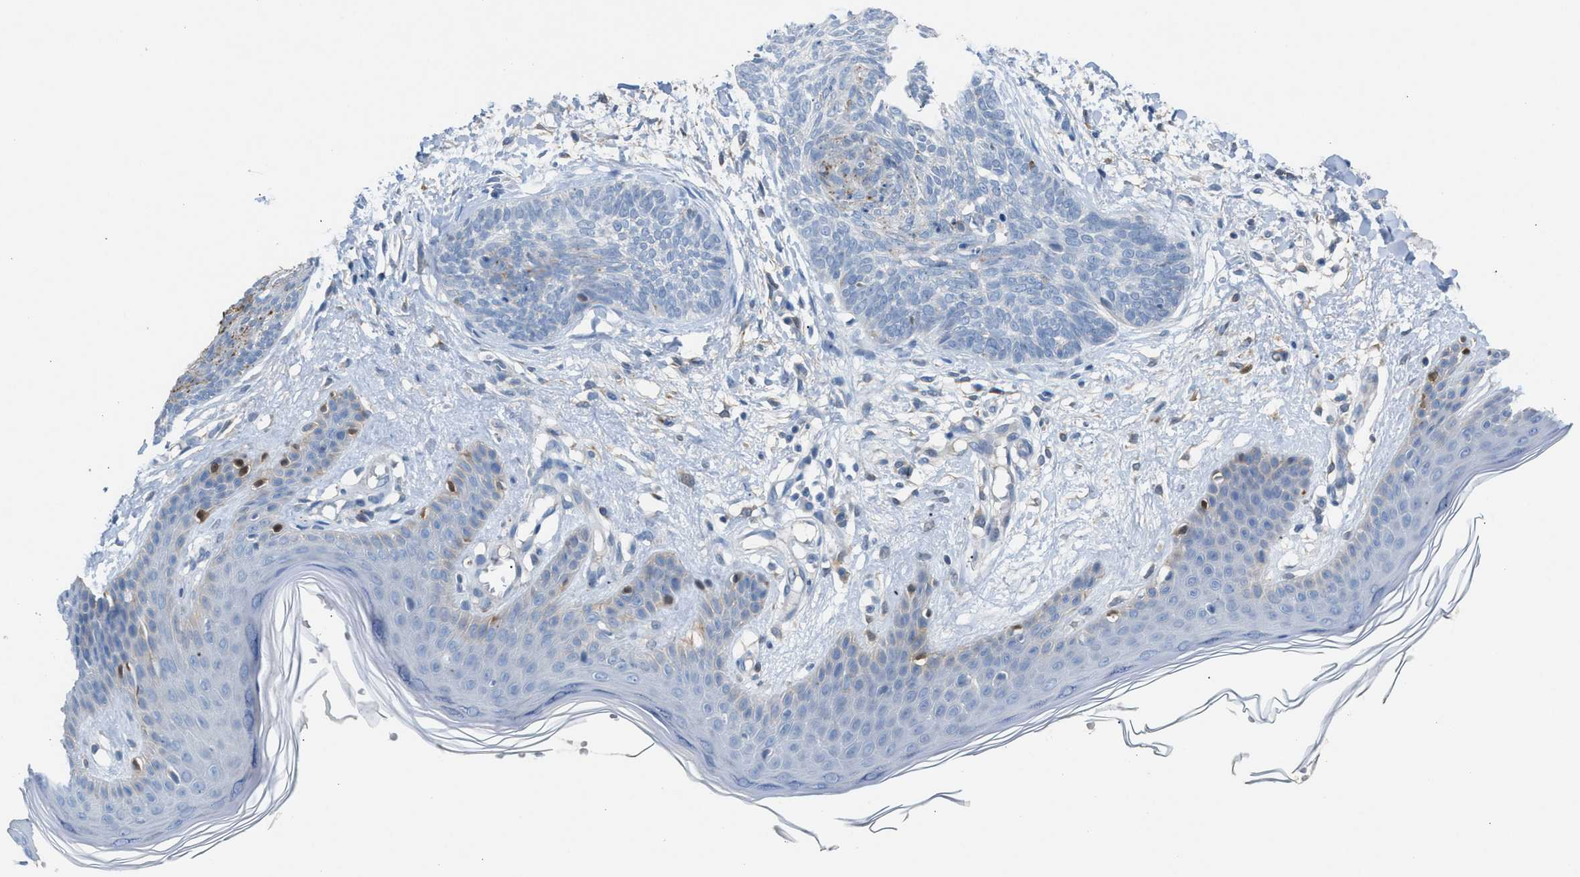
{"staining": {"intensity": "negative", "quantity": "none", "location": "none"}, "tissue": "skin cancer", "cell_type": "Tumor cells", "image_type": "cancer", "snomed": [{"axis": "morphology", "description": "Basal cell carcinoma"}, {"axis": "topography", "description": "Skin"}], "caption": "Tumor cells are negative for brown protein staining in basal cell carcinoma (skin). The staining is performed using DAB brown chromogen with nuclei counter-stained in using hematoxylin.", "gene": "ASPA", "patient": {"sex": "female", "age": 59}}